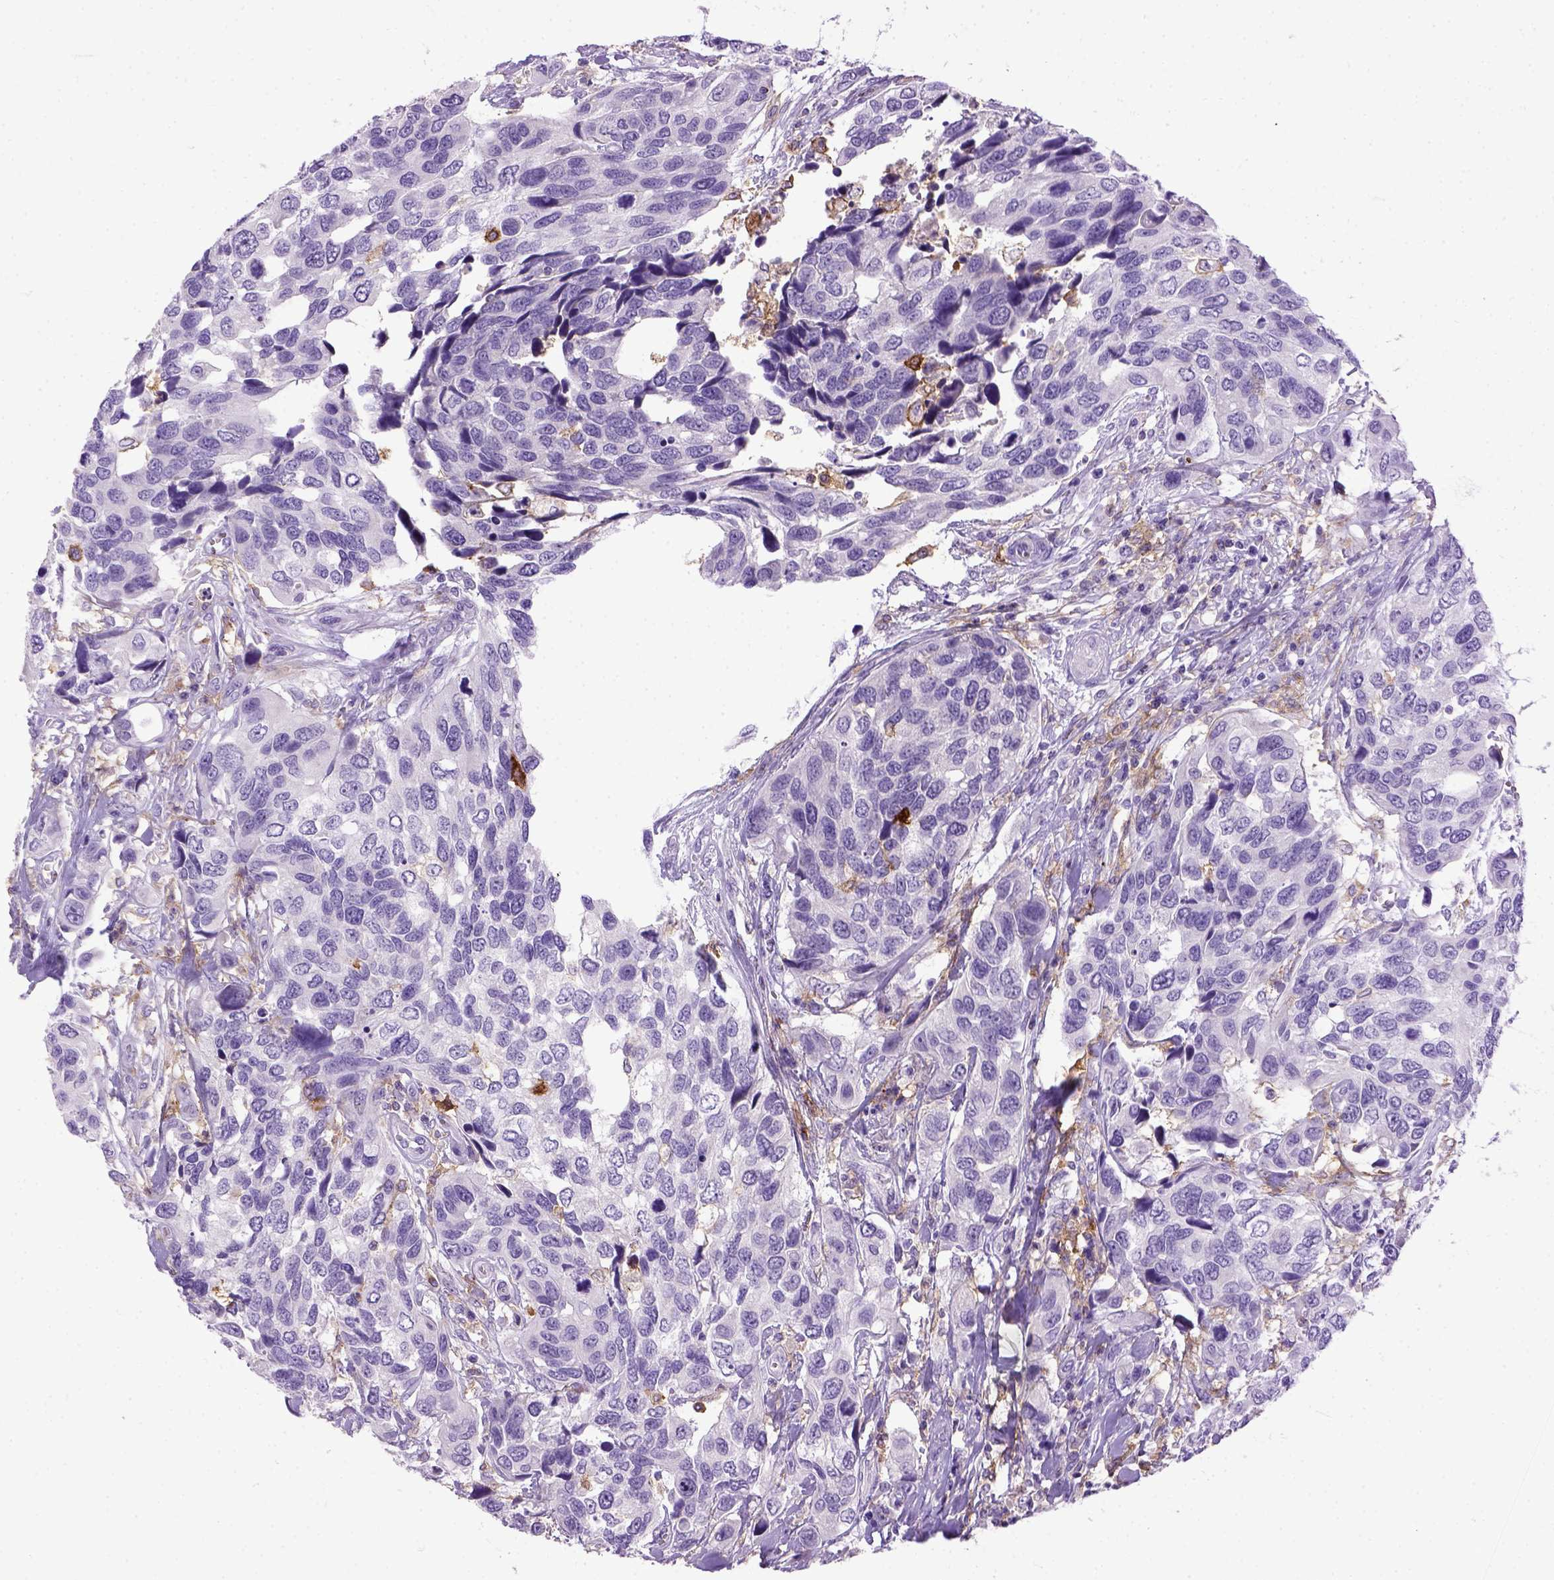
{"staining": {"intensity": "negative", "quantity": "none", "location": "none"}, "tissue": "urothelial cancer", "cell_type": "Tumor cells", "image_type": "cancer", "snomed": [{"axis": "morphology", "description": "Urothelial carcinoma, High grade"}, {"axis": "topography", "description": "Urinary bladder"}], "caption": "Human urothelial carcinoma (high-grade) stained for a protein using IHC exhibits no positivity in tumor cells.", "gene": "ITGAX", "patient": {"sex": "male", "age": 60}}